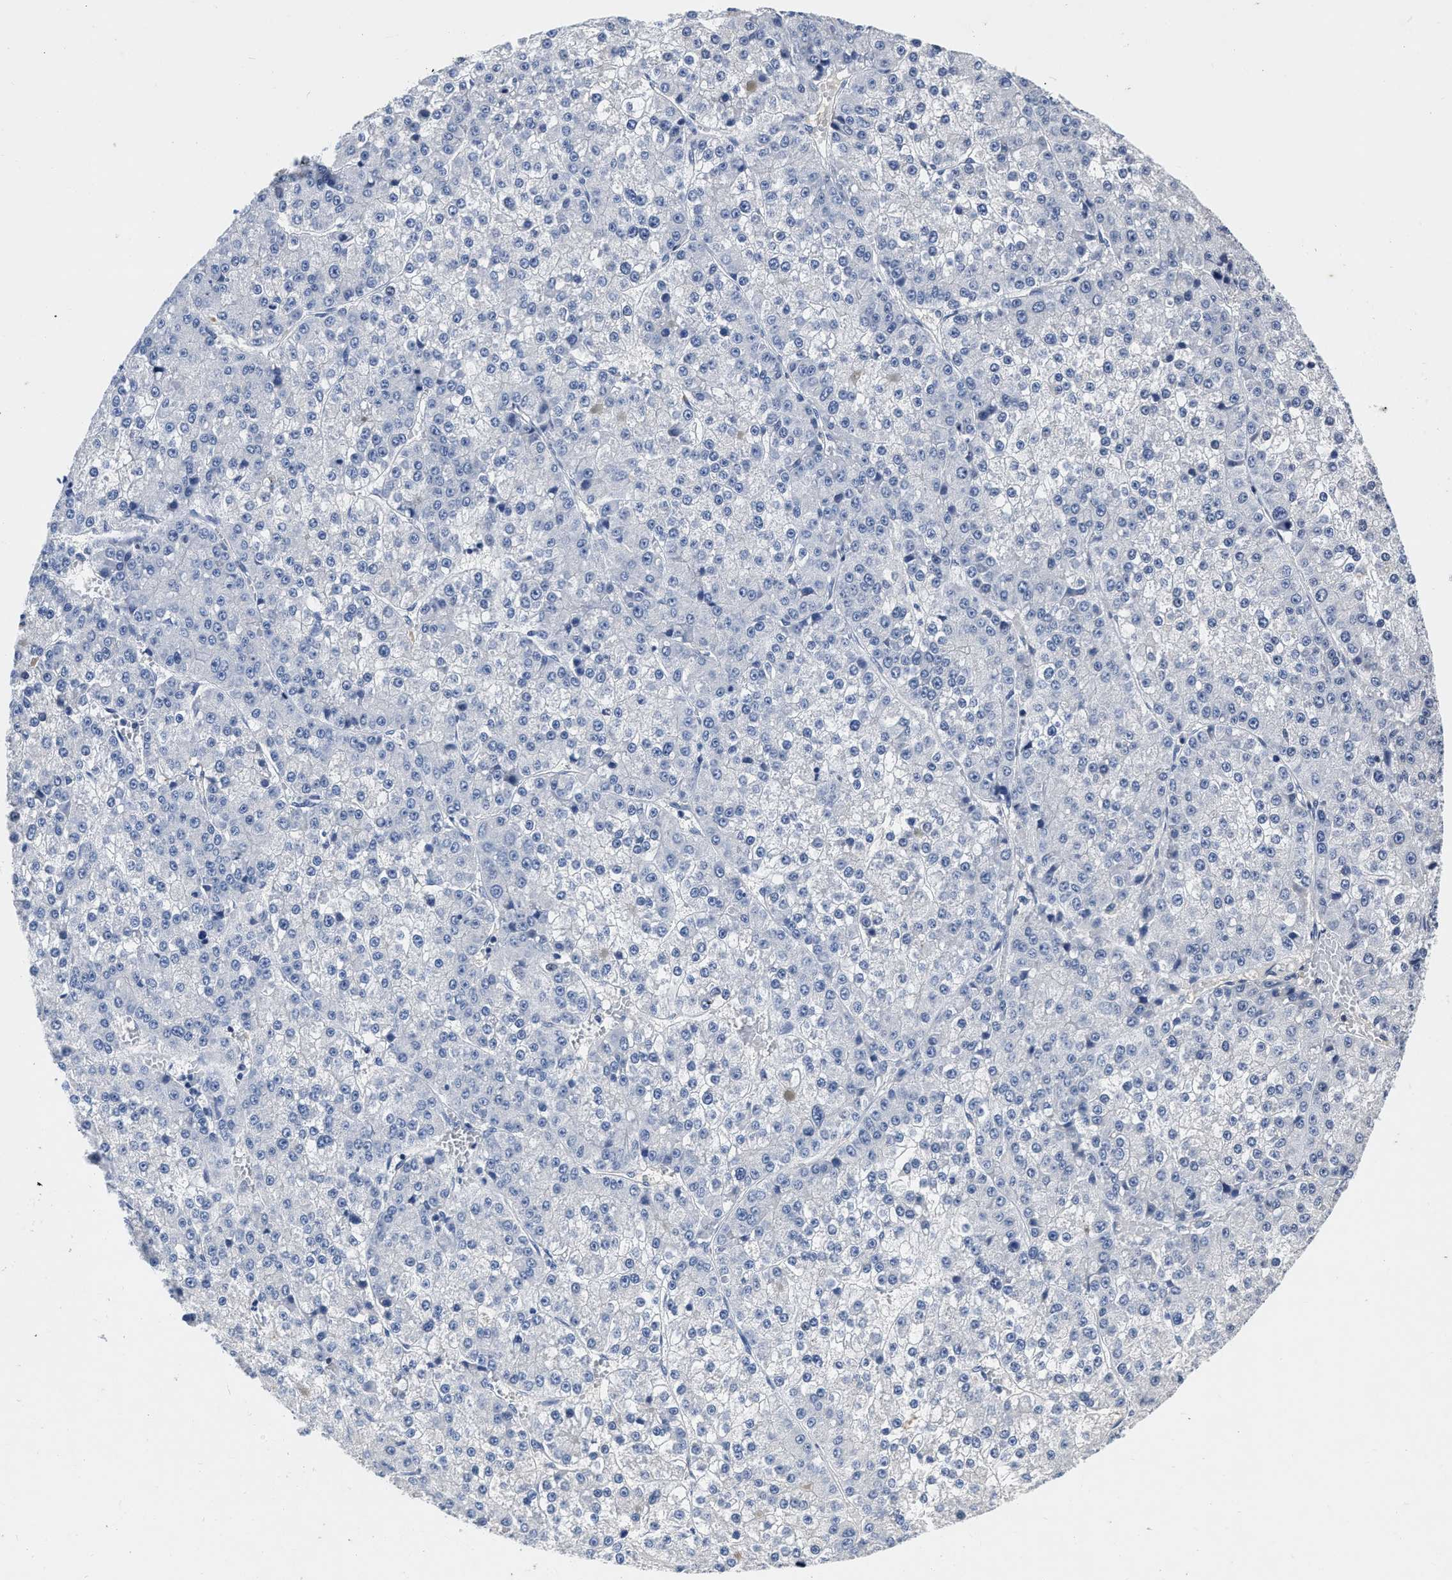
{"staining": {"intensity": "negative", "quantity": "none", "location": "none"}, "tissue": "liver cancer", "cell_type": "Tumor cells", "image_type": "cancer", "snomed": [{"axis": "morphology", "description": "Carcinoma, Hepatocellular, NOS"}, {"axis": "topography", "description": "Liver"}], "caption": "Tumor cells show no significant protein positivity in liver cancer.", "gene": "FBLN2", "patient": {"sex": "female", "age": 73}}